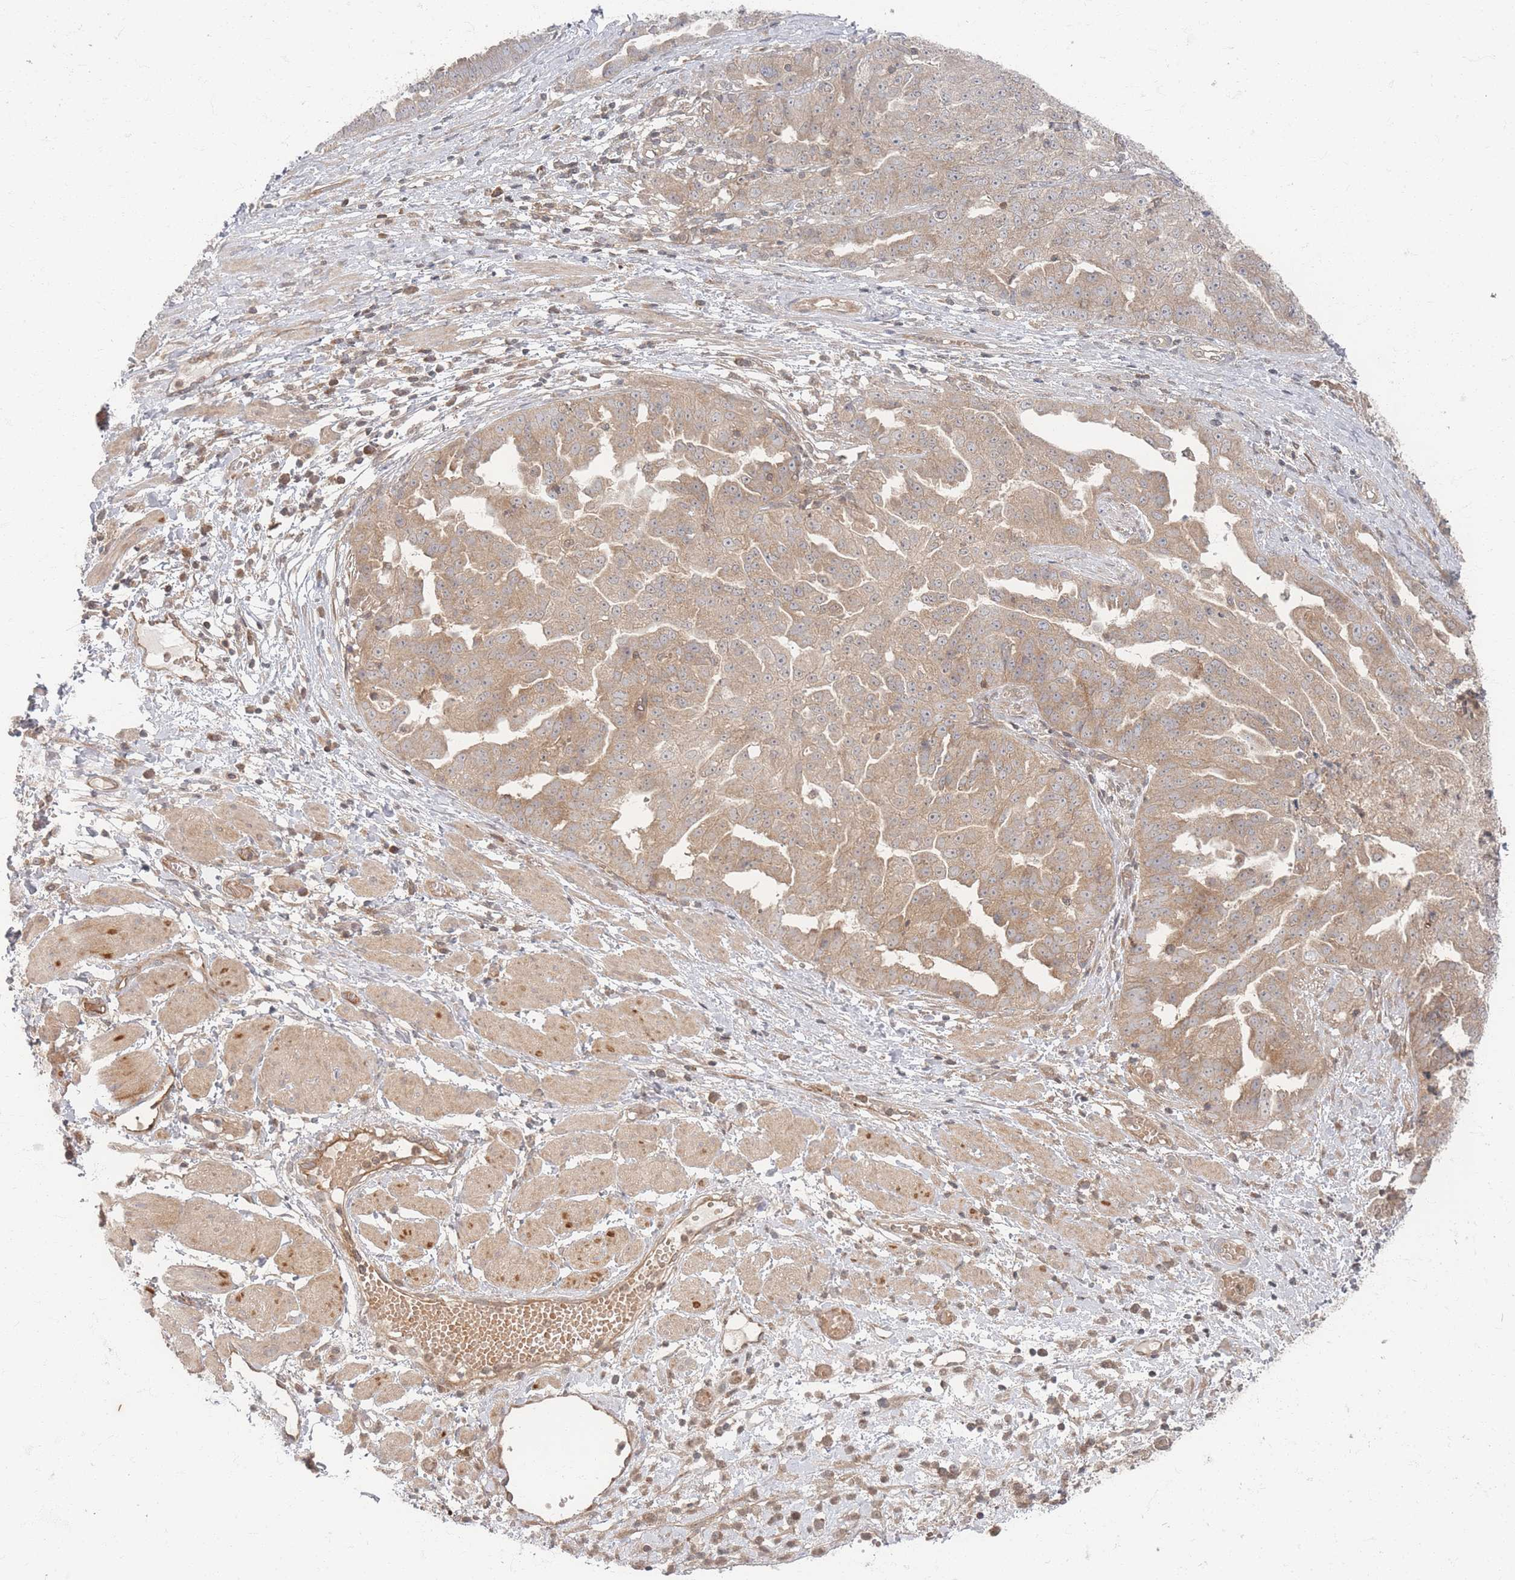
{"staining": {"intensity": "moderate", "quantity": ">75%", "location": "cytoplasmic/membranous"}, "tissue": "ovarian cancer", "cell_type": "Tumor cells", "image_type": "cancer", "snomed": [{"axis": "morphology", "description": "Cystadenocarcinoma, serous, NOS"}, {"axis": "topography", "description": "Ovary"}], "caption": "Moderate cytoplasmic/membranous expression is present in approximately >75% of tumor cells in serous cystadenocarcinoma (ovarian).", "gene": "PSMD9", "patient": {"sex": "female", "age": 58}}